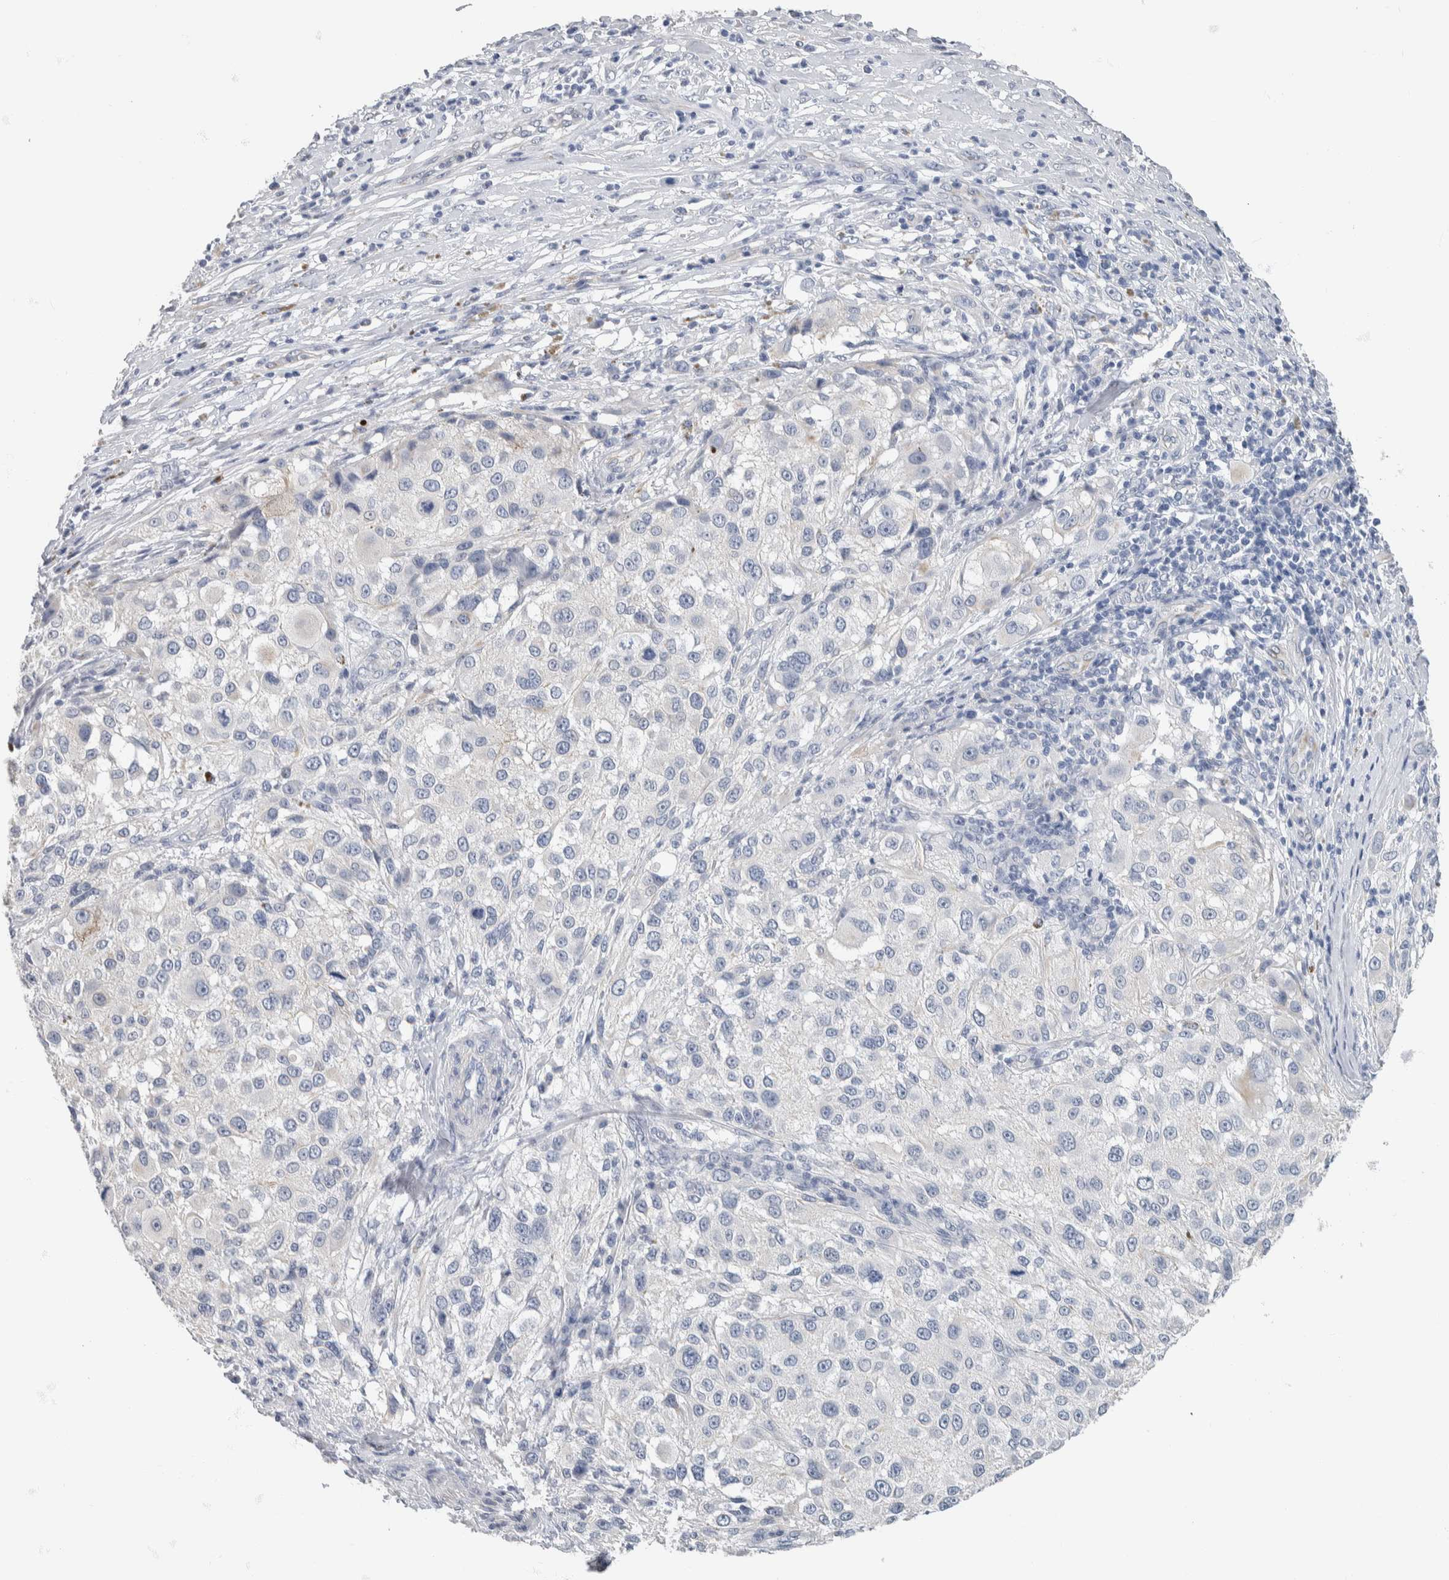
{"staining": {"intensity": "negative", "quantity": "none", "location": "none"}, "tissue": "melanoma", "cell_type": "Tumor cells", "image_type": "cancer", "snomed": [{"axis": "morphology", "description": "Necrosis, NOS"}, {"axis": "morphology", "description": "Malignant melanoma, NOS"}, {"axis": "topography", "description": "Skin"}], "caption": "This is an immunohistochemistry histopathology image of human malignant melanoma. There is no staining in tumor cells.", "gene": "NEFM", "patient": {"sex": "female", "age": 87}}